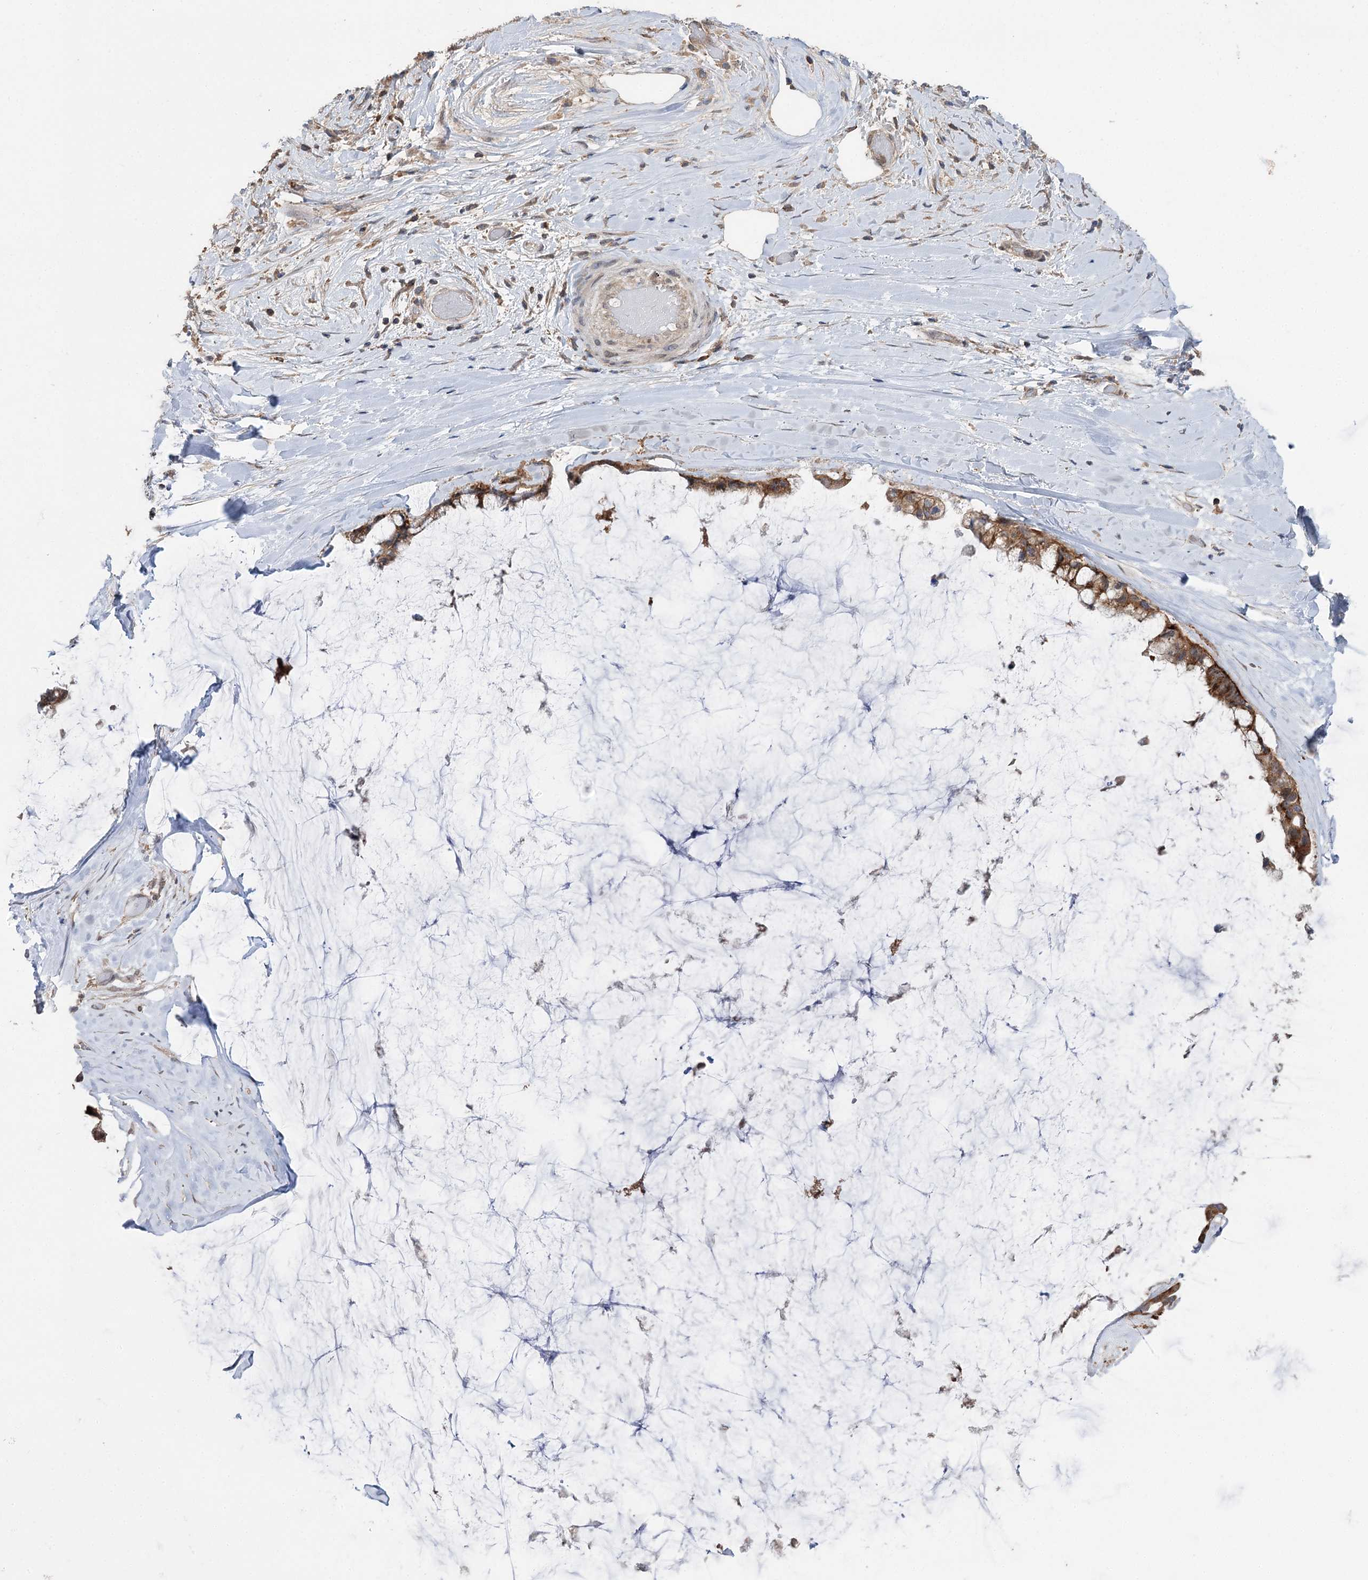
{"staining": {"intensity": "moderate", "quantity": ">75%", "location": "cytoplasmic/membranous"}, "tissue": "ovarian cancer", "cell_type": "Tumor cells", "image_type": "cancer", "snomed": [{"axis": "morphology", "description": "Cystadenocarcinoma, mucinous, NOS"}, {"axis": "topography", "description": "Ovary"}], "caption": "Protein staining of ovarian cancer tissue demonstrates moderate cytoplasmic/membranous expression in approximately >75% of tumor cells. Ihc stains the protein of interest in brown and the nuclei are stained blue.", "gene": "STX6", "patient": {"sex": "female", "age": 39}}